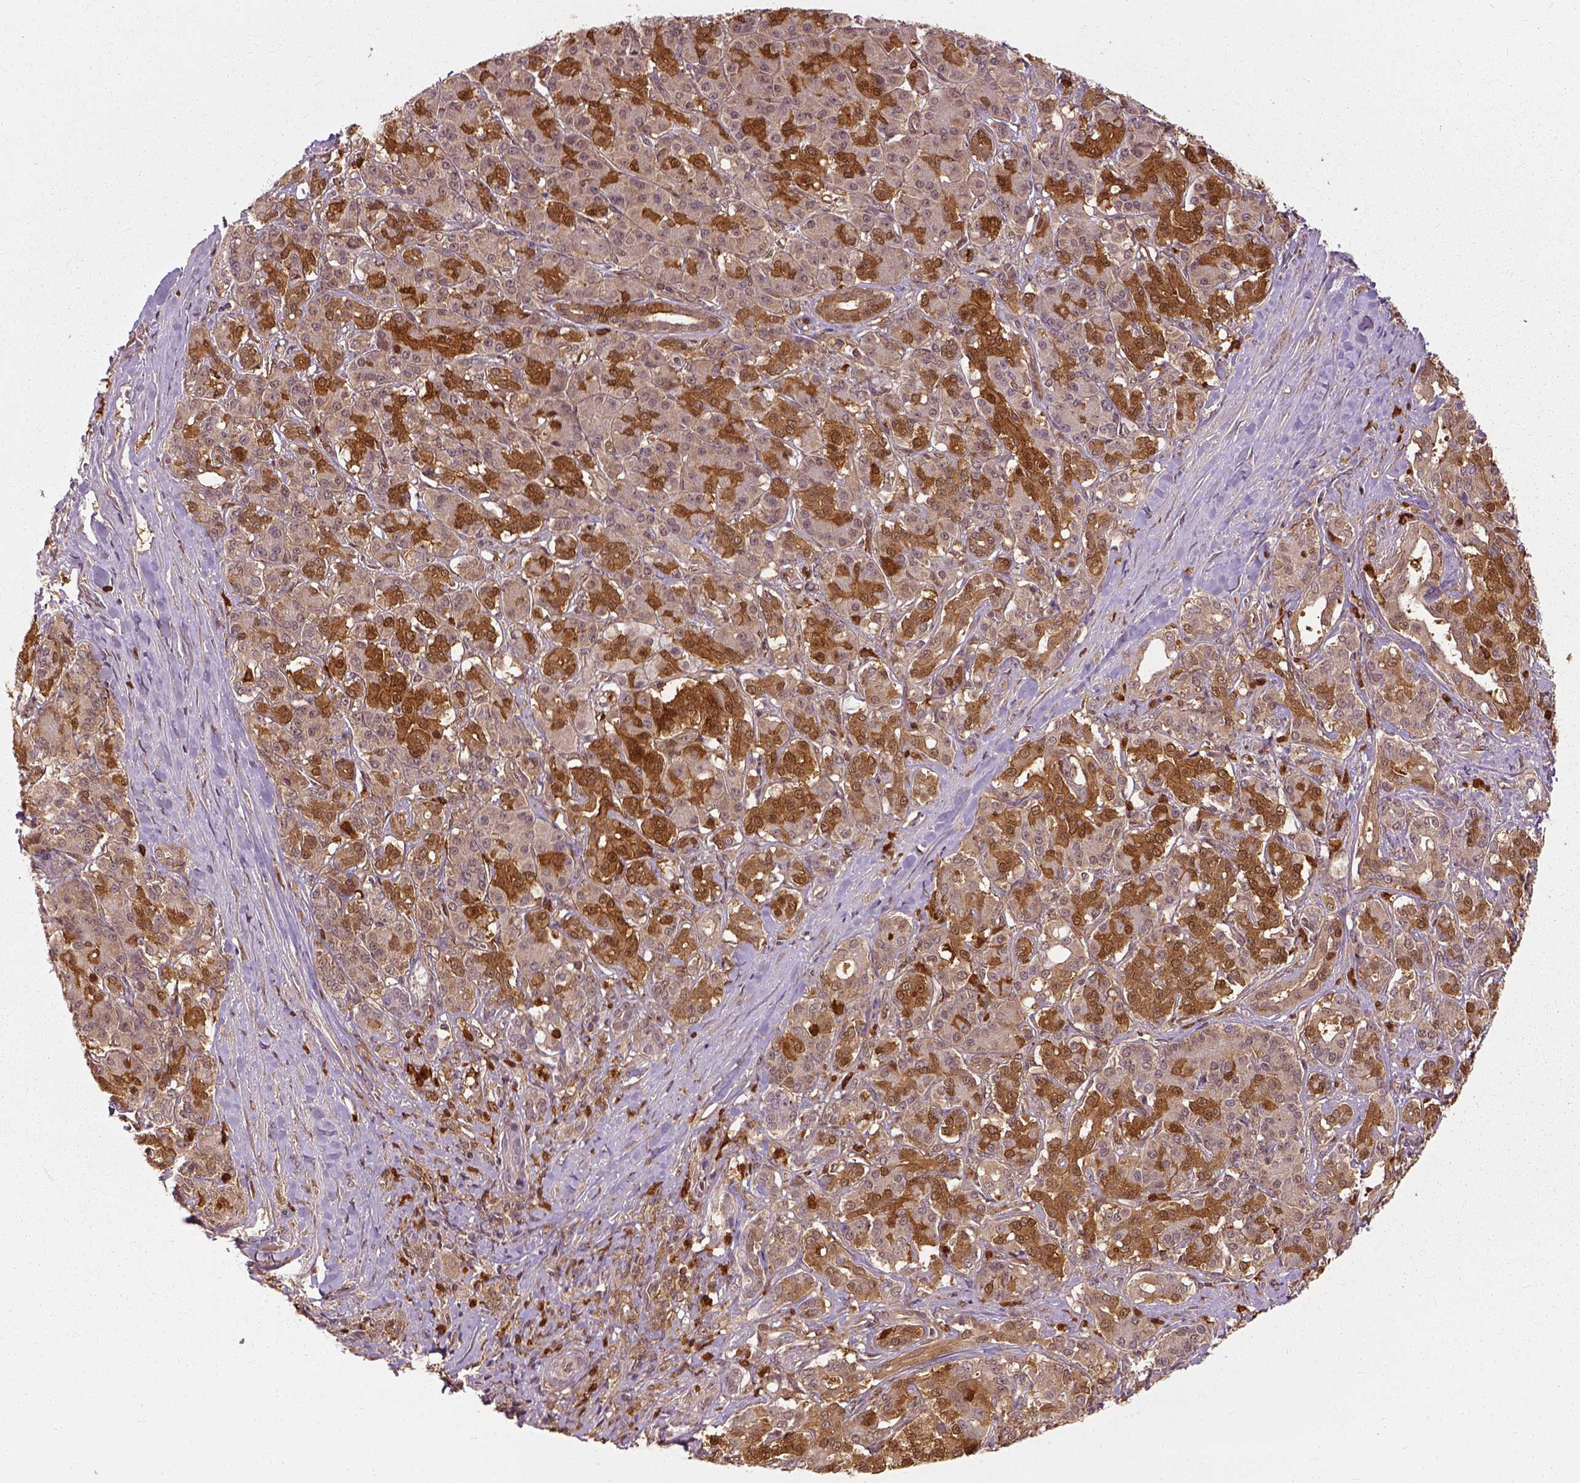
{"staining": {"intensity": "moderate", "quantity": "25%-75%", "location": "cytoplasmic/membranous"}, "tissue": "pancreatic cancer", "cell_type": "Tumor cells", "image_type": "cancer", "snomed": [{"axis": "morphology", "description": "Normal tissue, NOS"}, {"axis": "morphology", "description": "Inflammation, NOS"}, {"axis": "morphology", "description": "Adenocarcinoma, NOS"}, {"axis": "topography", "description": "Pancreas"}], "caption": "Pancreatic cancer (adenocarcinoma) stained for a protein (brown) shows moderate cytoplasmic/membranous positive staining in approximately 25%-75% of tumor cells.", "gene": "GPI", "patient": {"sex": "male", "age": 57}}